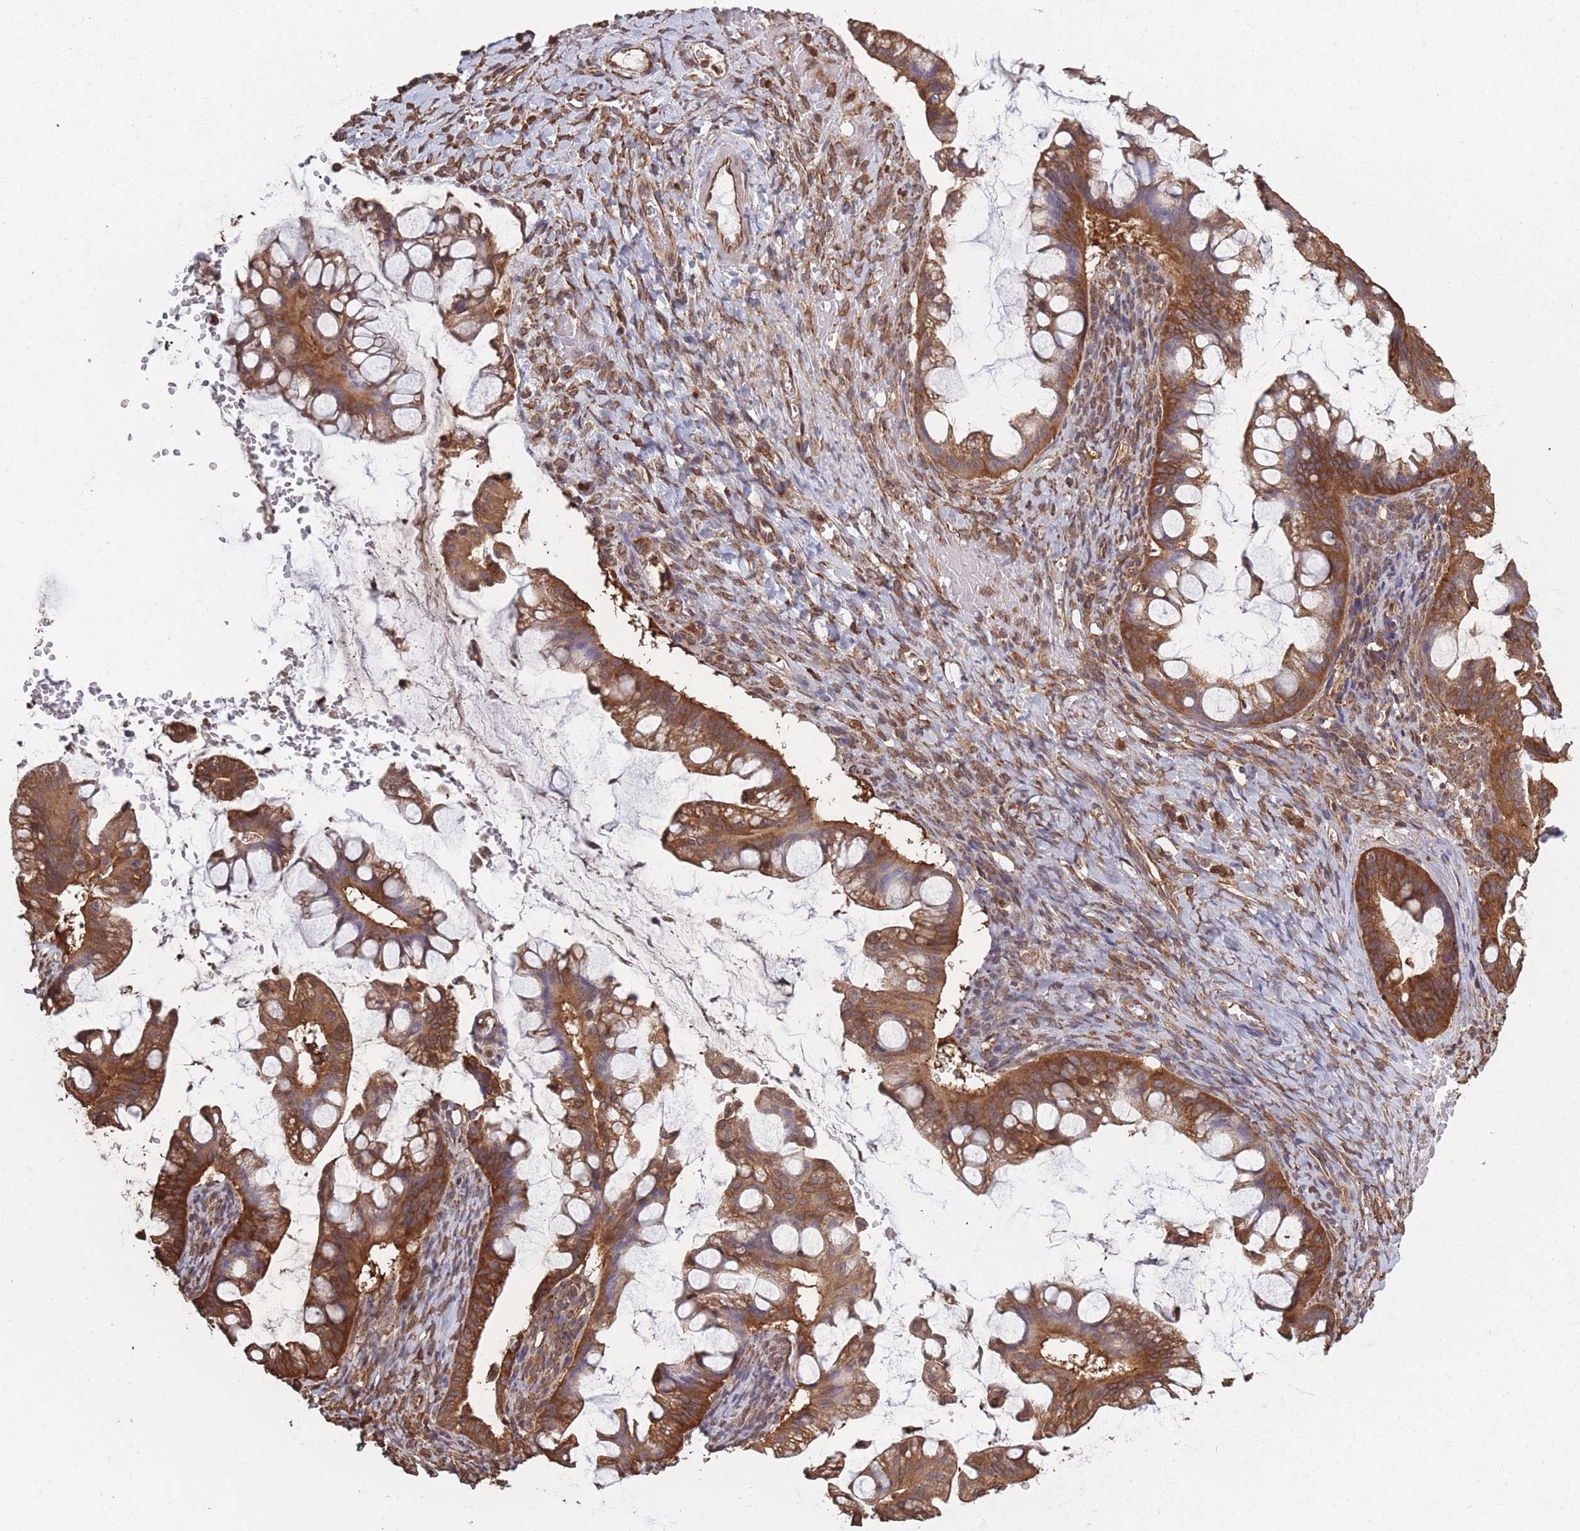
{"staining": {"intensity": "moderate", "quantity": ">75%", "location": "cytoplasmic/membranous"}, "tissue": "ovarian cancer", "cell_type": "Tumor cells", "image_type": "cancer", "snomed": [{"axis": "morphology", "description": "Cystadenocarcinoma, mucinous, NOS"}, {"axis": "topography", "description": "Ovary"}], "caption": "Protein positivity by immunohistochemistry (IHC) exhibits moderate cytoplasmic/membranous positivity in about >75% of tumor cells in ovarian cancer.", "gene": "ARL13B", "patient": {"sex": "female", "age": 73}}